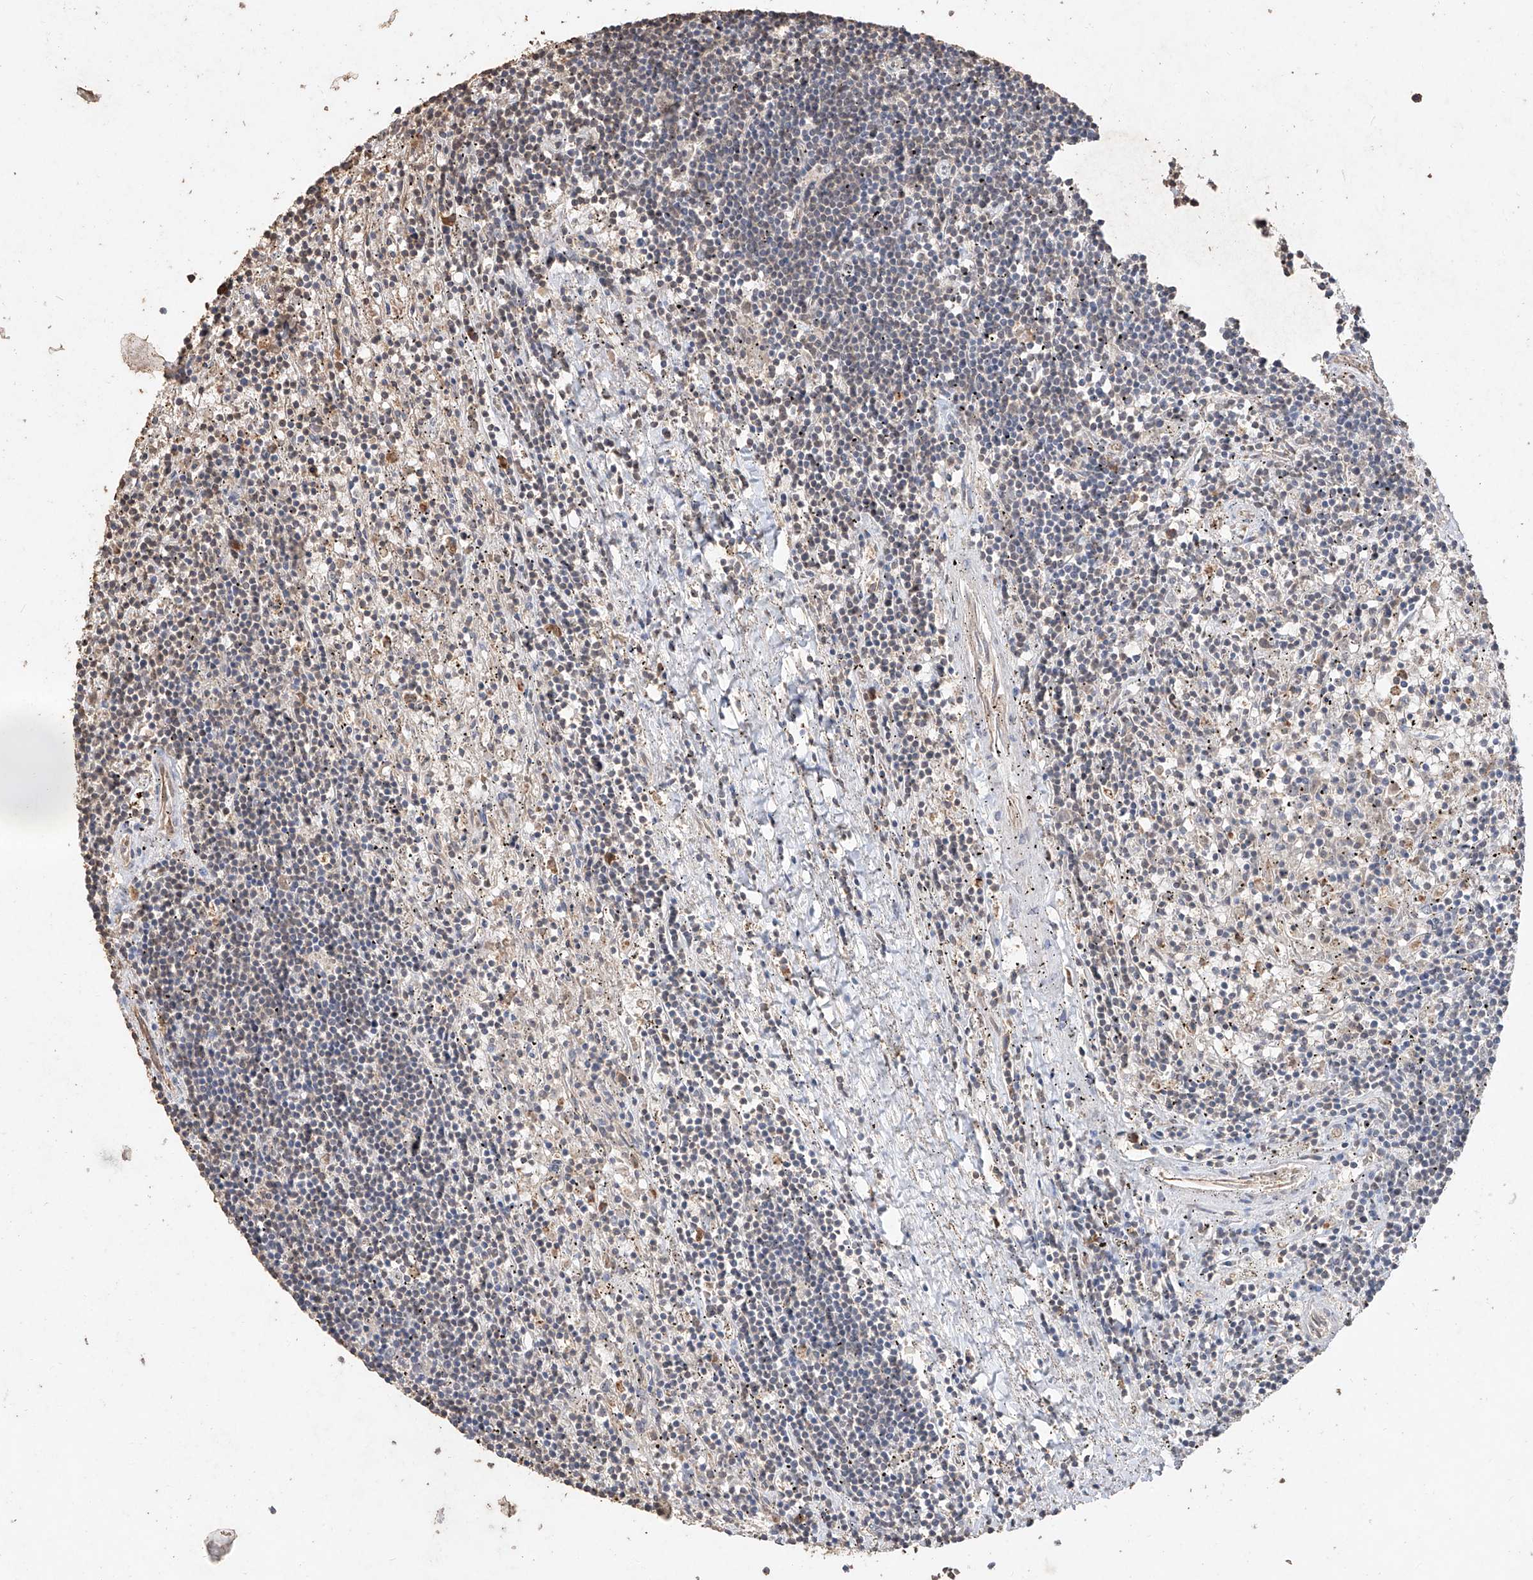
{"staining": {"intensity": "negative", "quantity": "none", "location": "none"}, "tissue": "lymphoma", "cell_type": "Tumor cells", "image_type": "cancer", "snomed": [{"axis": "morphology", "description": "Malignant lymphoma, non-Hodgkin's type, Low grade"}, {"axis": "topography", "description": "Spleen"}], "caption": "This image is of low-grade malignant lymphoma, non-Hodgkin's type stained with immunohistochemistry (IHC) to label a protein in brown with the nuclei are counter-stained blue. There is no expression in tumor cells.", "gene": "ELOVL1", "patient": {"sex": "male", "age": 76}}